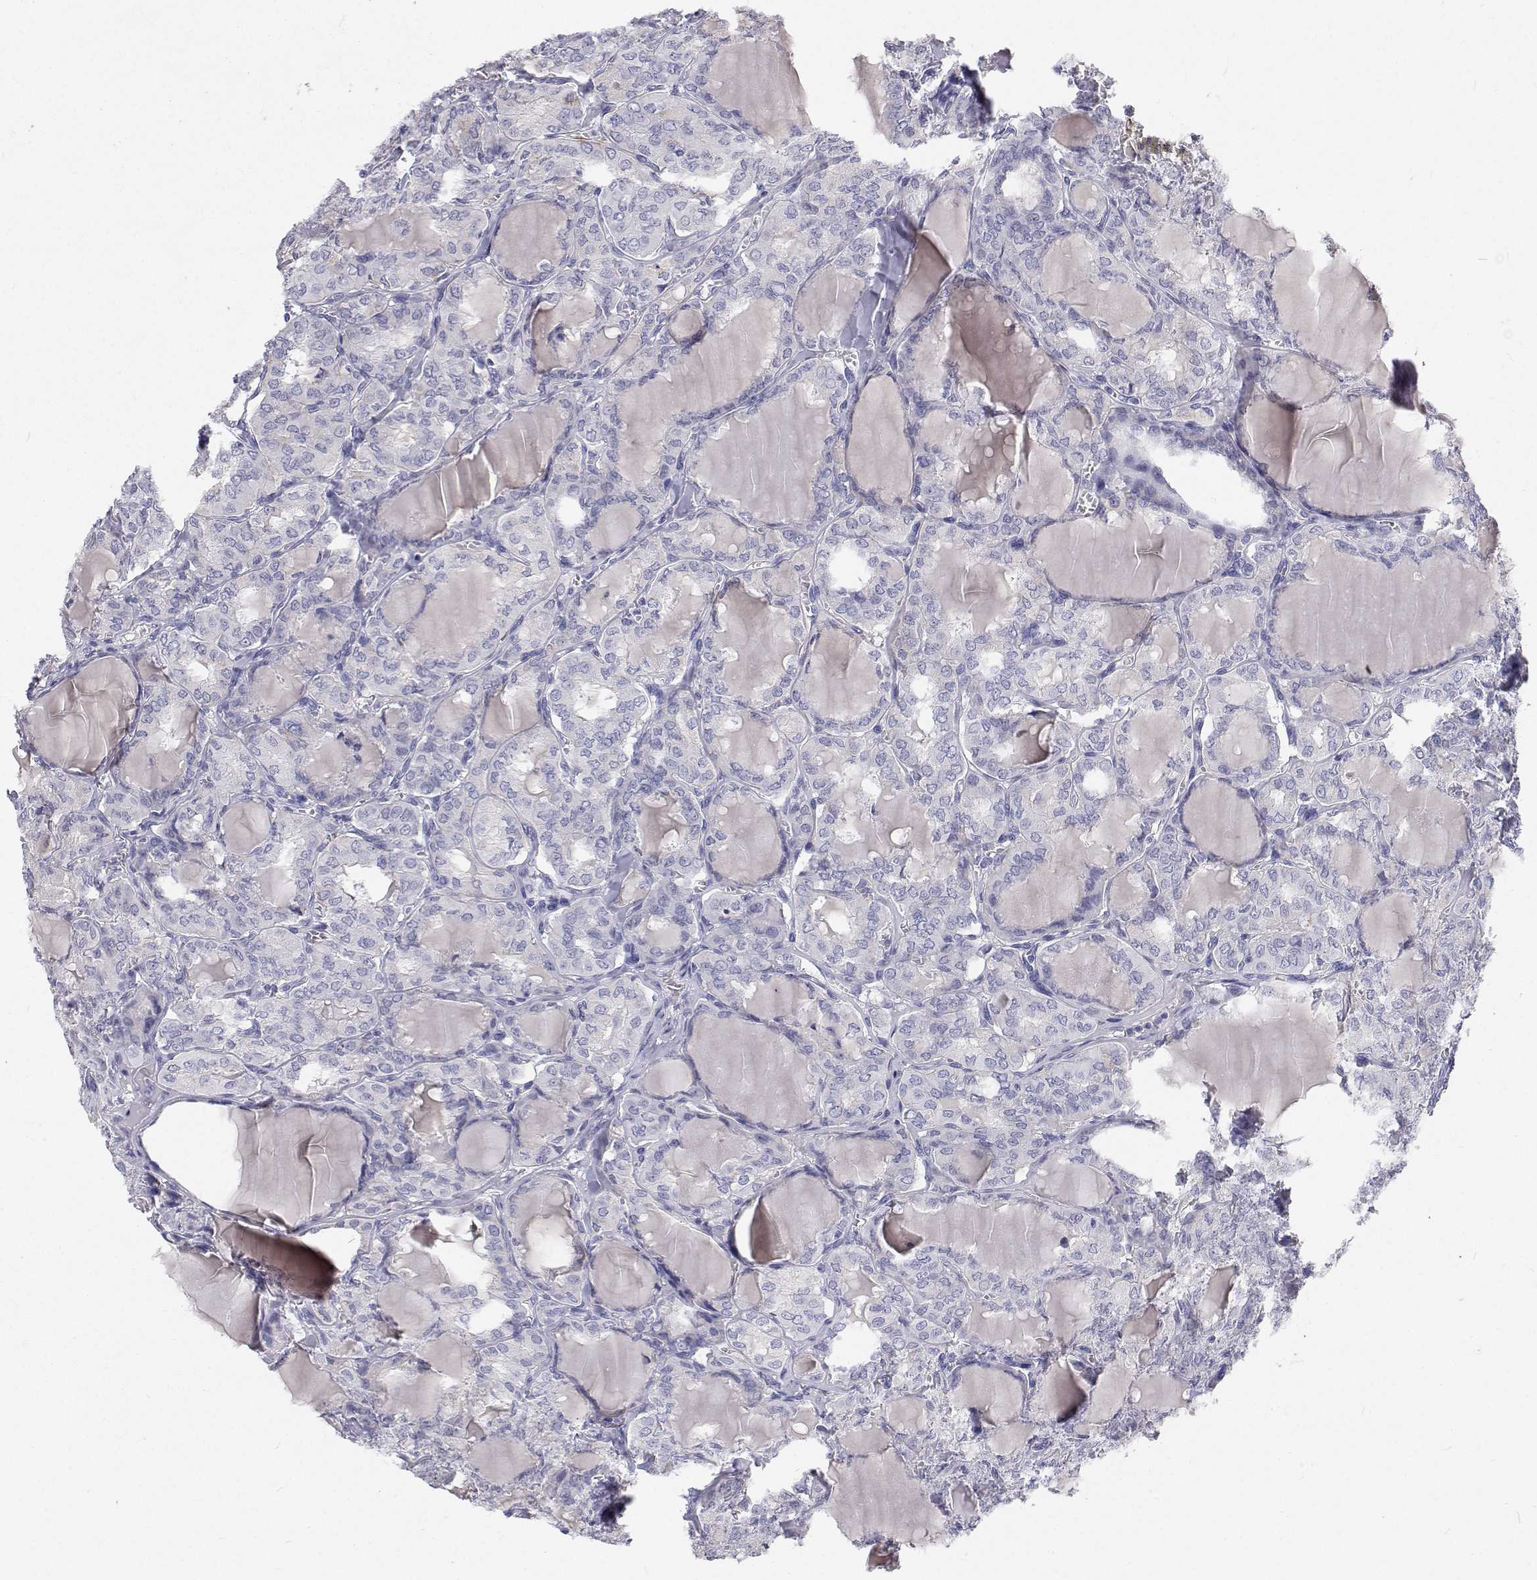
{"staining": {"intensity": "negative", "quantity": "none", "location": "none"}, "tissue": "thyroid cancer", "cell_type": "Tumor cells", "image_type": "cancer", "snomed": [{"axis": "morphology", "description": "Papillary adenocarcinoma, NOS"}, {"axis": "topography", "description": "Thyroid gland"}], "caption": "Immunohistochemistry (IHC) photomicrograph of human thyroid cancer (papillary adenocarcinoma) stained for a protein (brown), which reveals no staining in tumor cells. The staining is performed using DAB (3,3'-diaminobenzidine) brown chromogen with nuclei counter-stained in using hematoxylin.", "gene": "NCR2", "patient": {"sex": "male", "age": 20}}